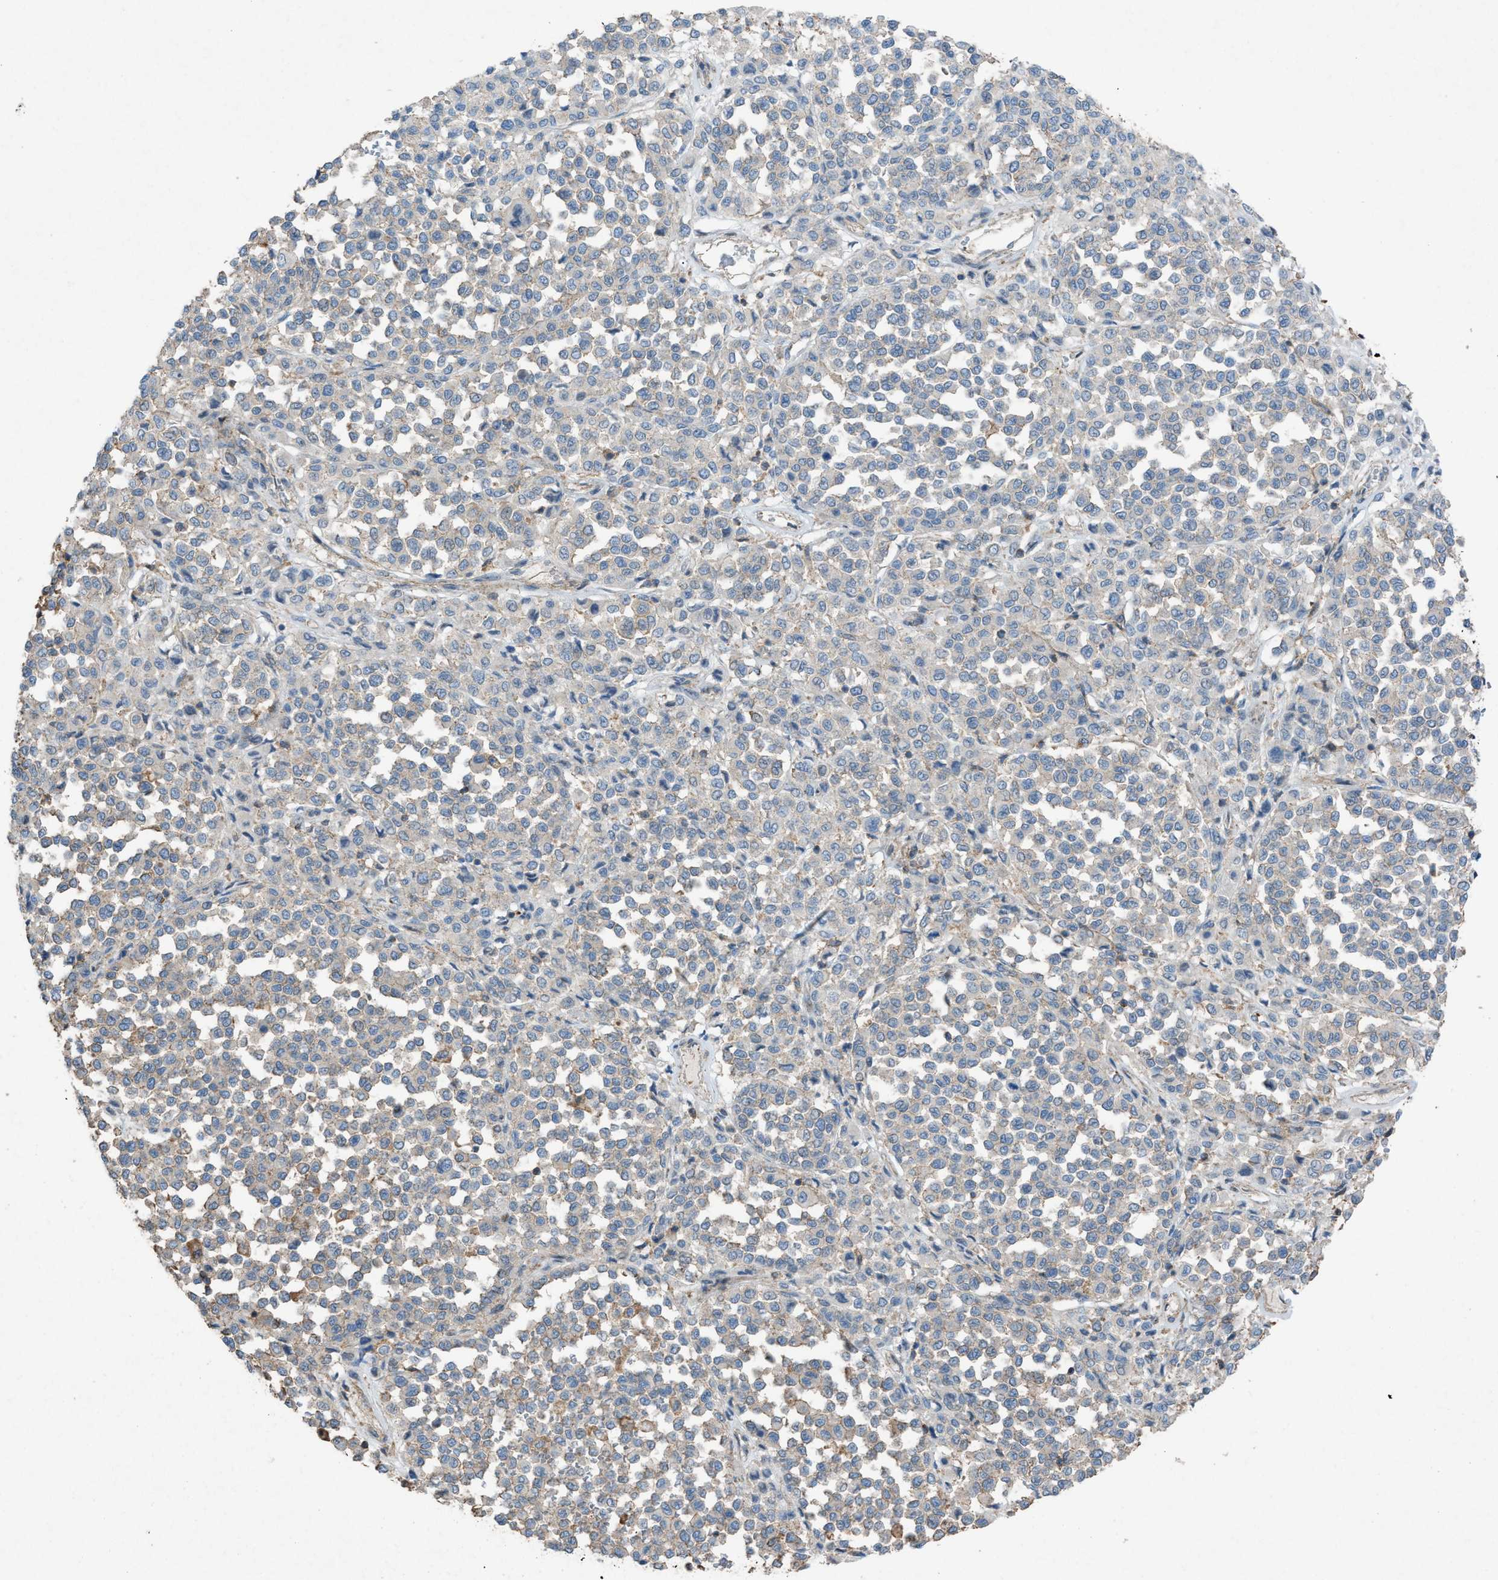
{"staining": {"intensity": "weak", "quantity": "<25%", "location": "cytoplasmic/membranous"}, "tissue": "melanoma", "cell_type": "Tumor cells", "image_type": "cancer", "snomed": [{"axis": "morphology", "description": "Malignant melanoma, Metastatic site"}, {"axis": "topography", "description": "Pancreas"}], "caption": "This is a micrograph of immunohistochemistry (IHC) staining of malignant melanoma (metastatic site), which shows no expression in tumor cells.", "gene": "NCK2", "patient": {"sex": "female", "age": 30}}